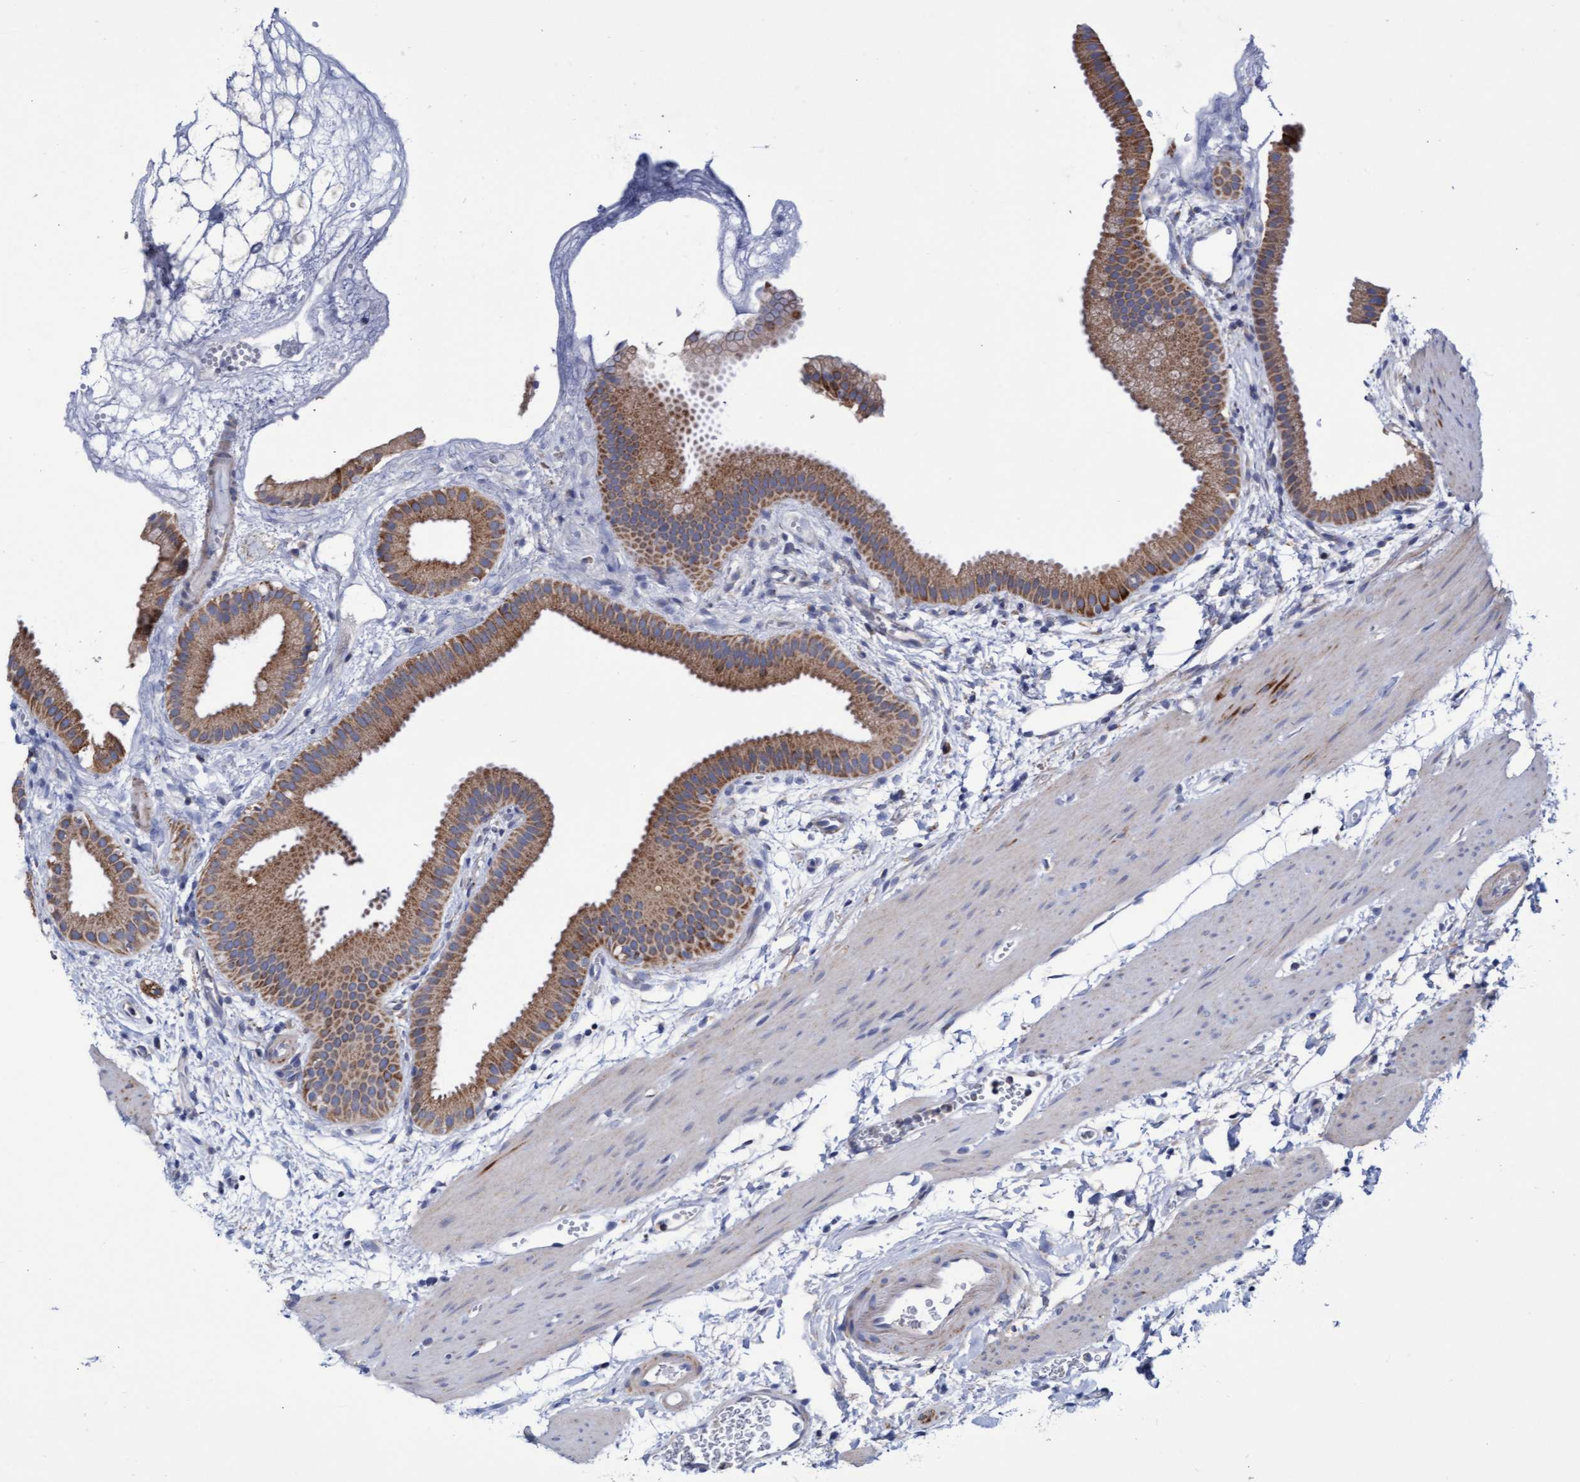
{"staining": {"intensity": "moderate", "quantity": "25%-75%", "location": "cytoplasmic/membranous"}, "tissue": "gallbladder", "cell_type": "Glandular cells", "image_type": "normal", "snomed": [{"axis": "morphology", "description": "Normal tissue, NOS"}, {"axis": "topography", "description": "Gallbladder"}], "caption": "A brown stain shows moderate cytoplasmic/membranous expression of a protein in glandular cells of unremarkable human gallbladder.", "gene": "ZNF750", "patient": {"sex": "female", "age": 64}}